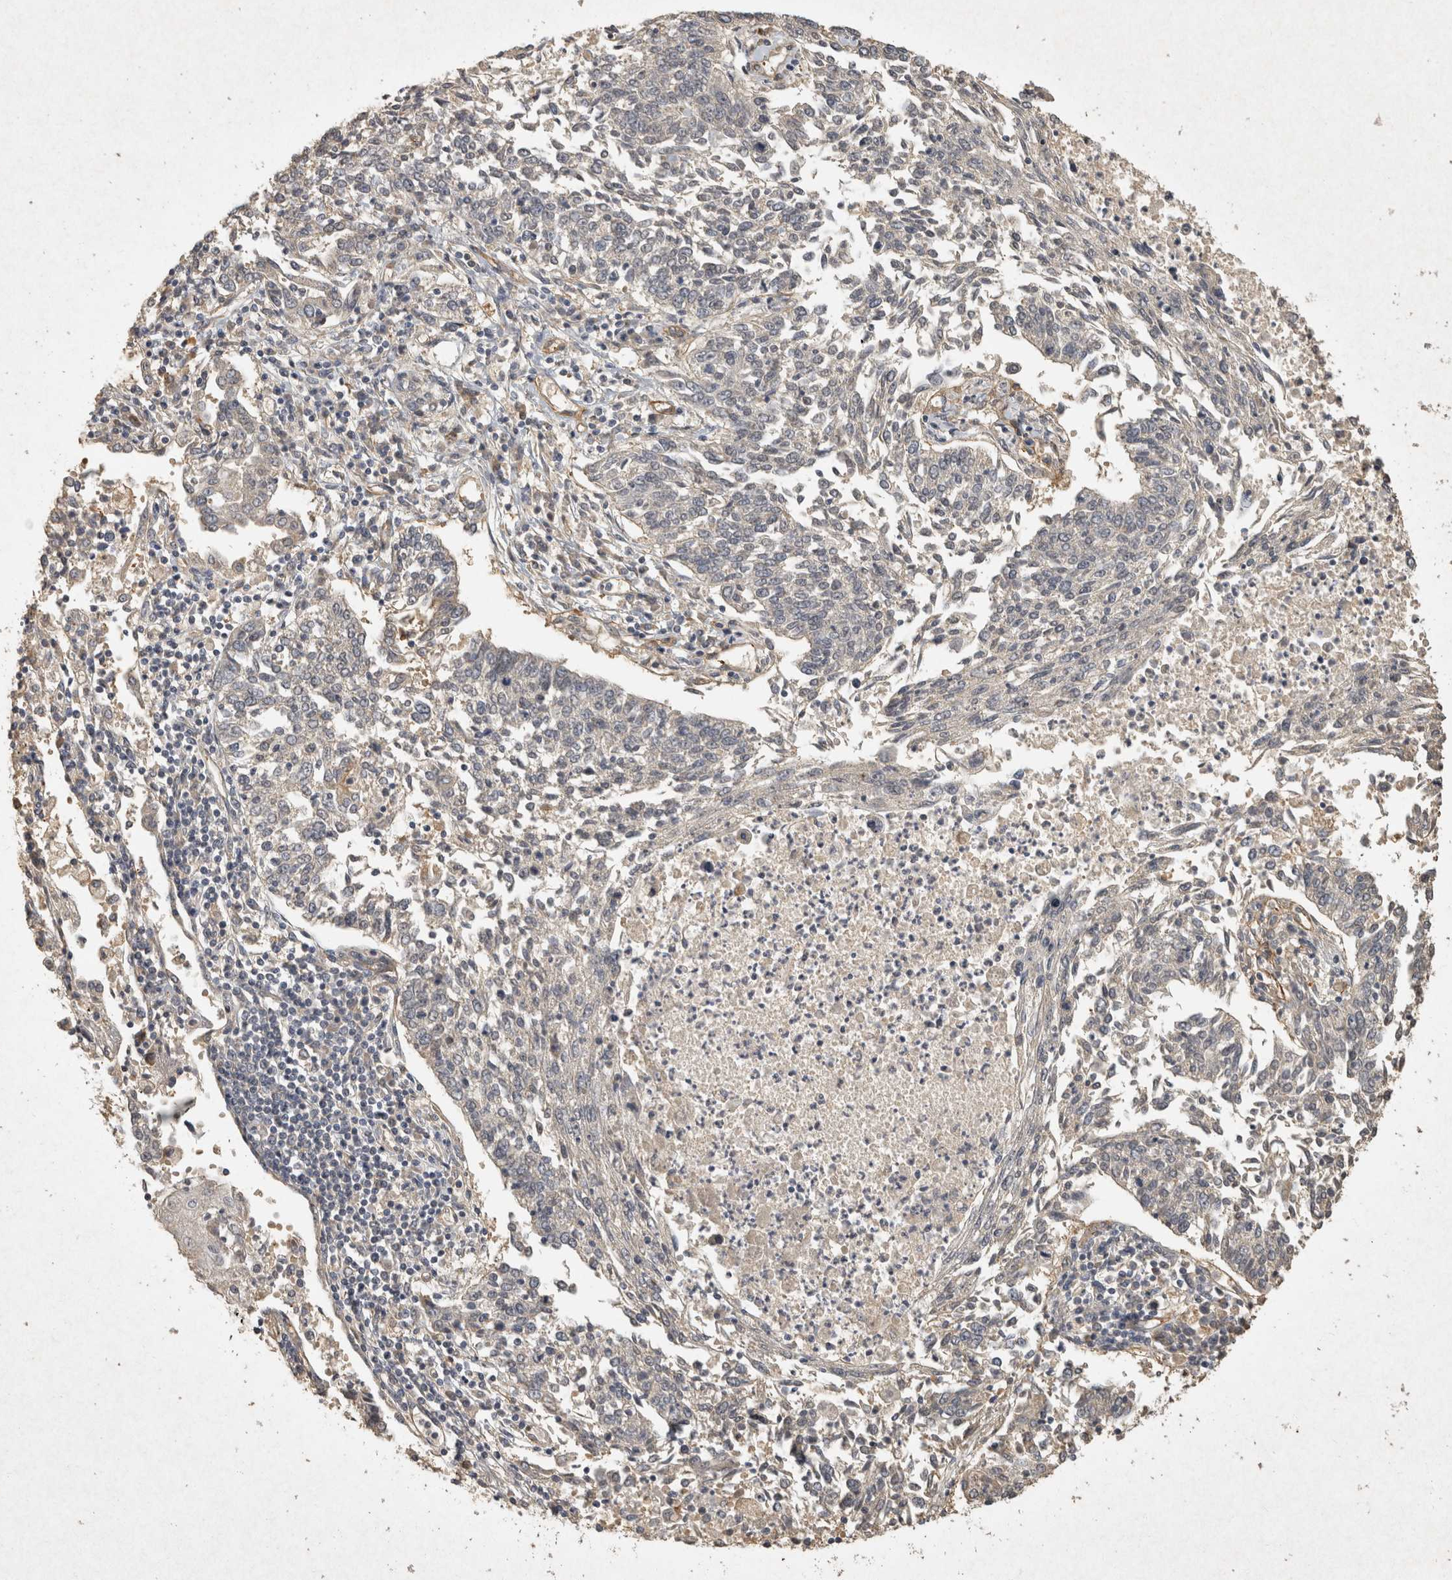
{"staining": {"intensity": "negative", "quantity": "none", "location": "none"}, "tissue": "lung cancer", "cell_type": "Tumor cells", "image_type": "cancer", "snomed": [{"axis": "morphology", "description": "Normal tissue, NOS"}, {"axis": "morphology", "description": "Squamous cell carcinoma, NOS"}, {"axis": "topography", "description": "Cartilage tissue"}, {"axis": "topography", "description": "Lung"}, {"axis": "topography", "description": "Peripheral nerve tissue"}], "caption": "Human lung squamous cell carcinoma stained for a protein using immunohistochemistry (IHC) displays no positivity in tumor cells.", "gene": "OSTN", "patient": {"sex": "female", "age": 49}}